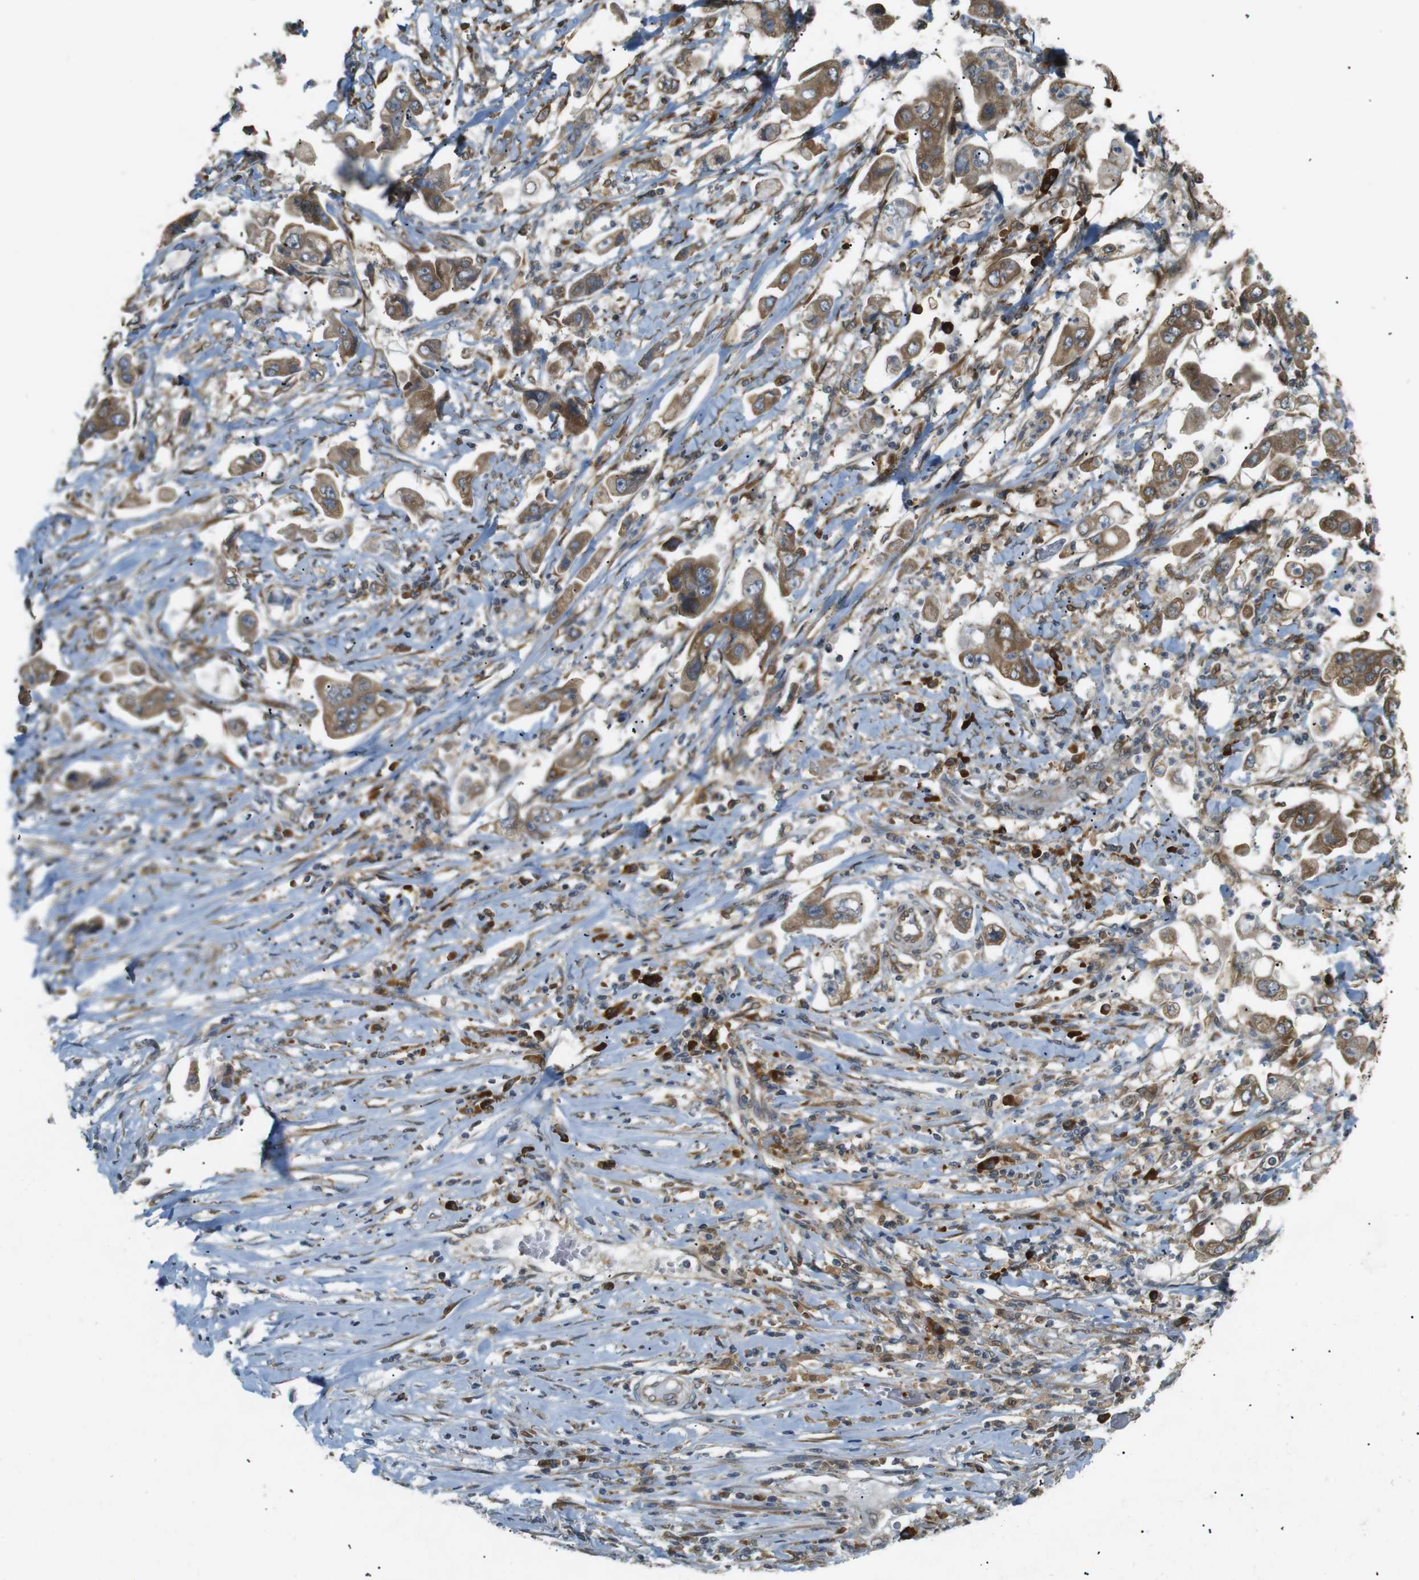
{"staining": {"intensity": "moderate", "quantity": ">75%", "location": "cytoplasmic/membranous"}, "tissue": "stomach cancer", "cell_type": "Tumor cells", "image_type": "cancer", "snomed": [{"axis": "morphology", "description": "Adenocarcinoma, NOS"}, {"axis": "topography", "description": "Stomach"}], "caption": "The histopathology image exhibits a brown stain indicating the presence of a protein in the cytoplasmic/membranous of tumor cells in adenocarcinoma (stomach).", "gene": "TMED4", "patient": {"sex": "male", "age": 62}}